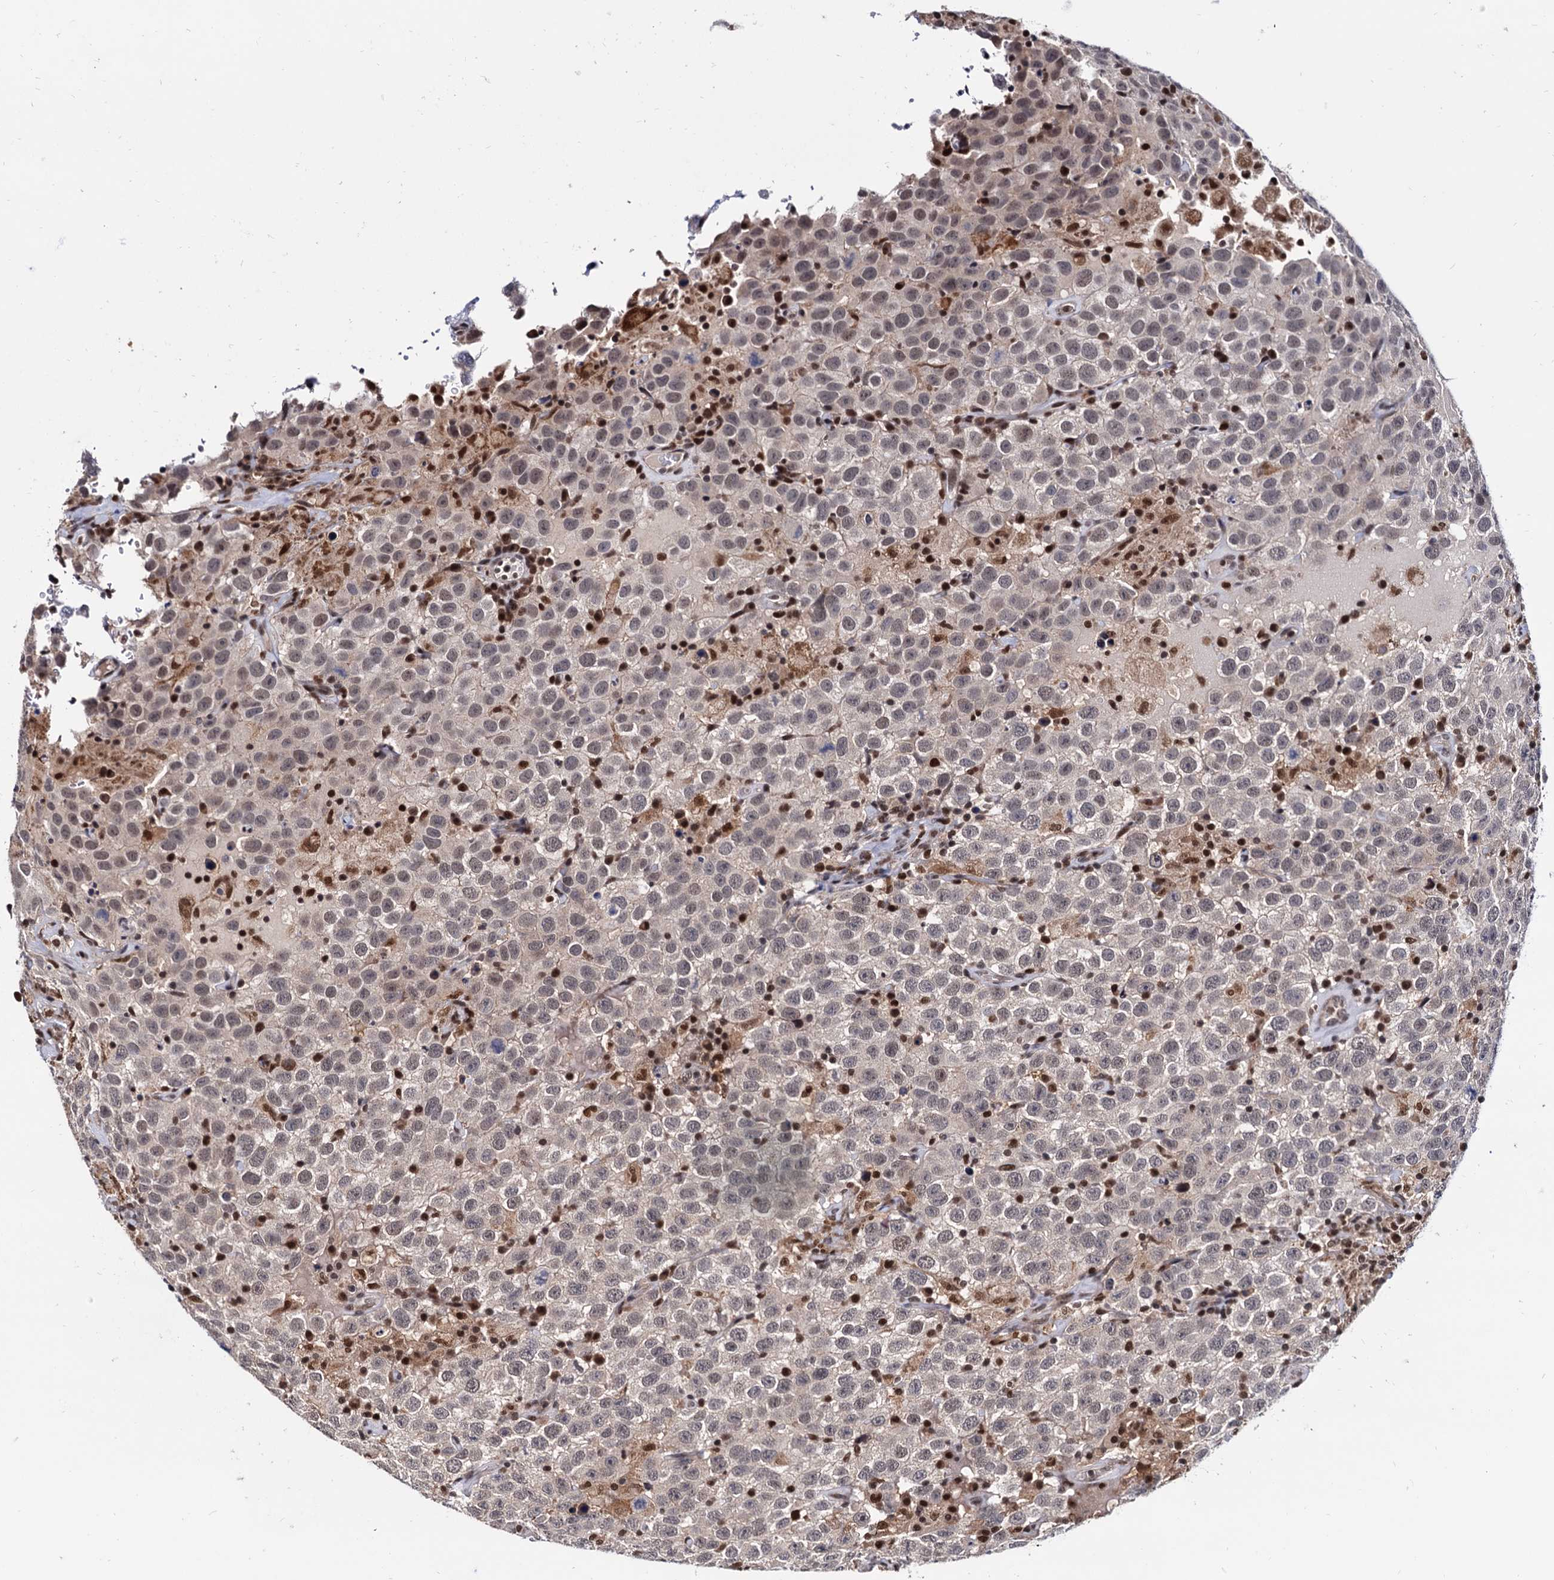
{"staining": {"intensity": "negative", "quantity": "none", "location": "none"}, "tissue": "testis cancer", "cell_type": "Tumor cells", "image_type": "cancer", "snomed": [{"axis": "morphology", "description": "Seminoma, NOS"}, {"axis": "topography", "description": "Testis"}], "caption": "High power microscopy micrograph of an IHC micrograph of testis cancer, revealing no significant positivity in tumor cells.", "gene": "RNASEH2B", "patient": {"sex": "male", "age": 41}}